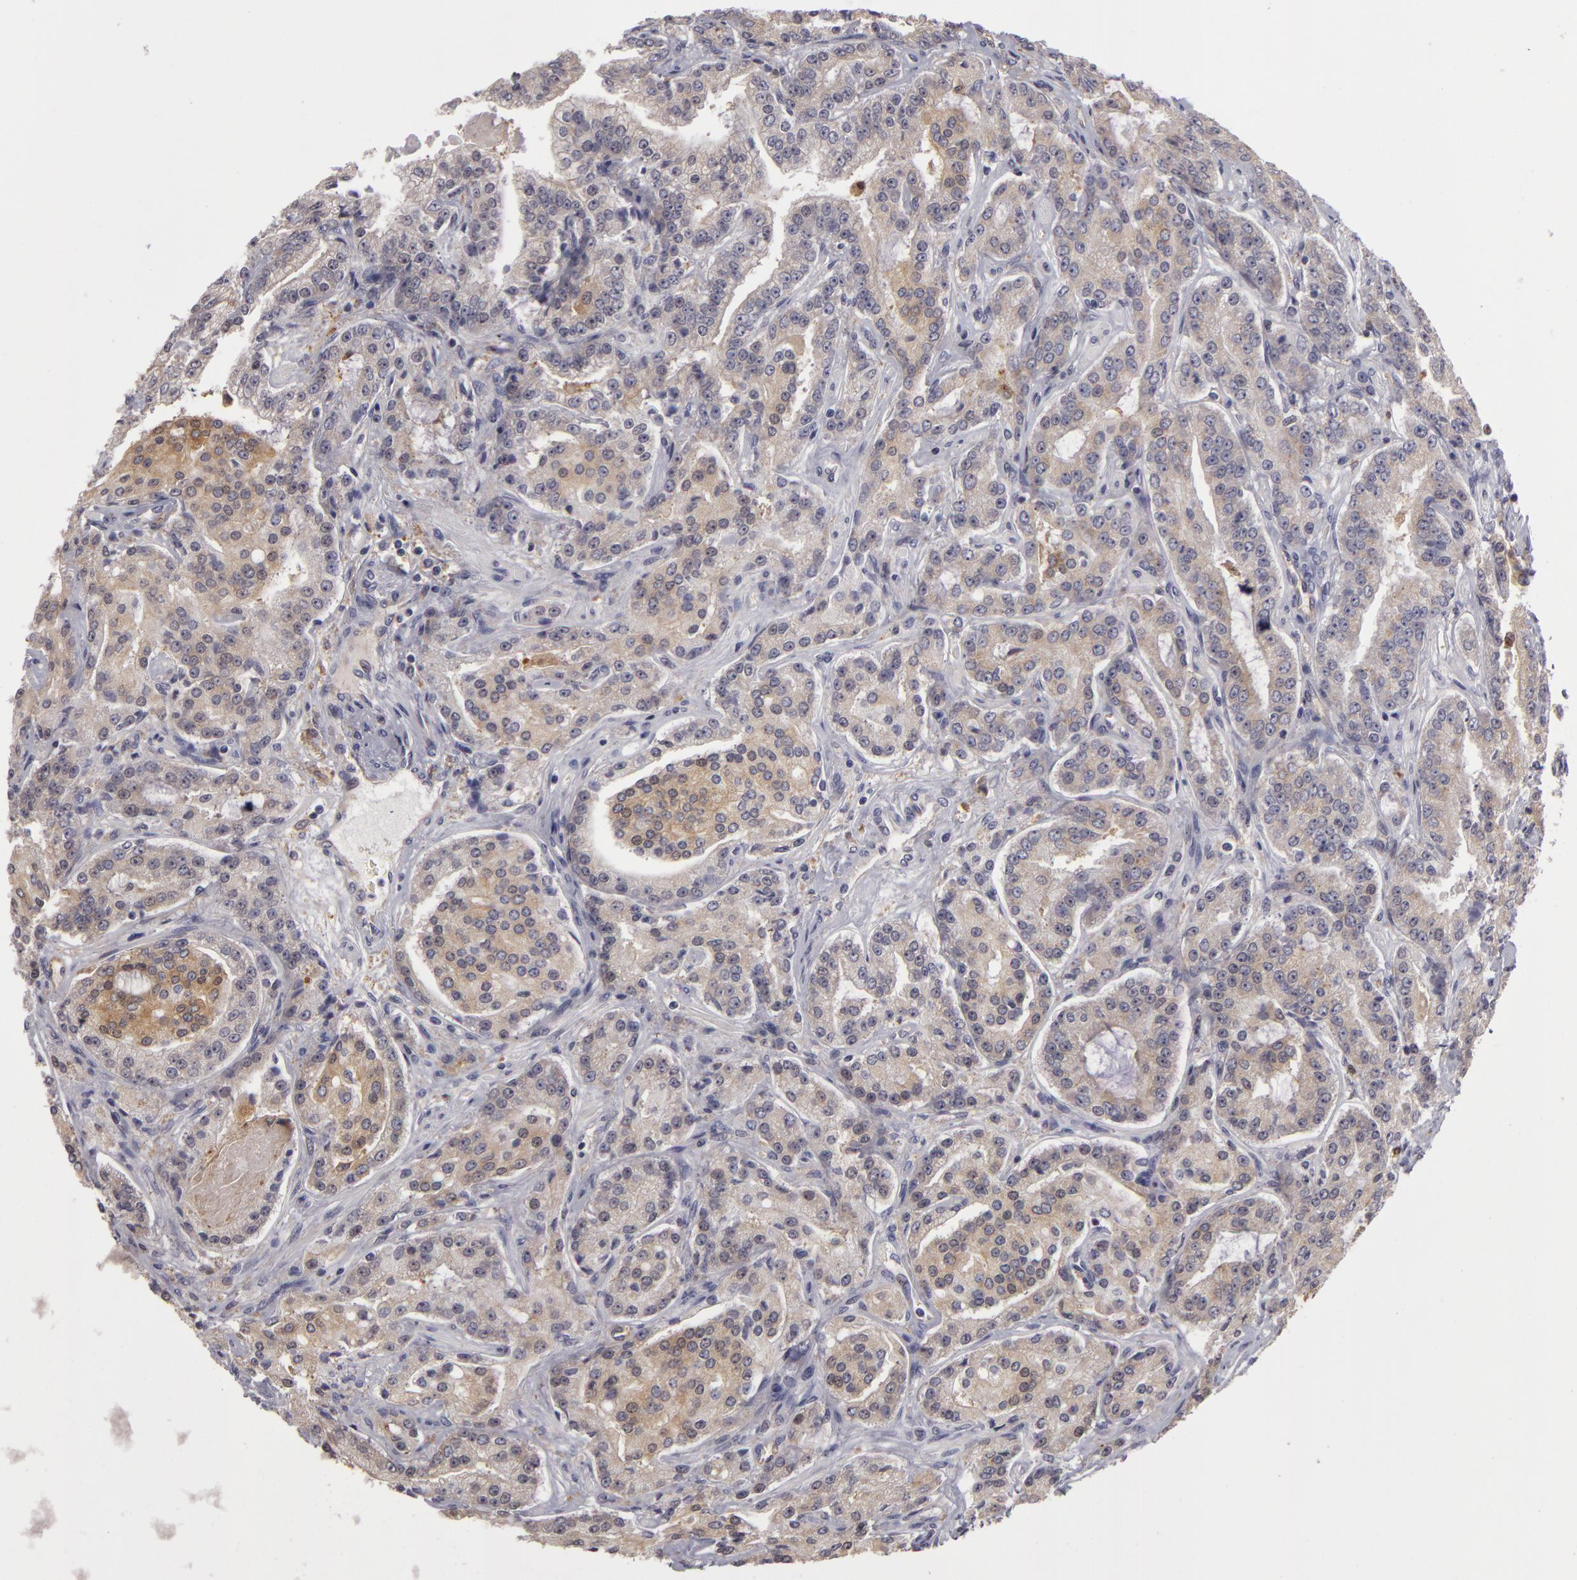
{"staining": {"intensity": "weak", "quantity": "25%-75%", "location": "cytoplasmic/membranous"}, "tissue": "prostate cancer", "cell_type": "Tumor cells", "image_type": "cancer", "snomed": [{"axis": "morphology", "description": "Adenocarcinoma, Medium grade"}, {"axis": "topography", "description": "Prostate"}], "caption": "A brown stain shows weak cytoplasmic/membranous positivity of a protein in prostate cancer (medium-grade adenocarcinoma) tumor cells.", "gene": "ZNF229", "patient": {"sex": "male", "age": 72}}